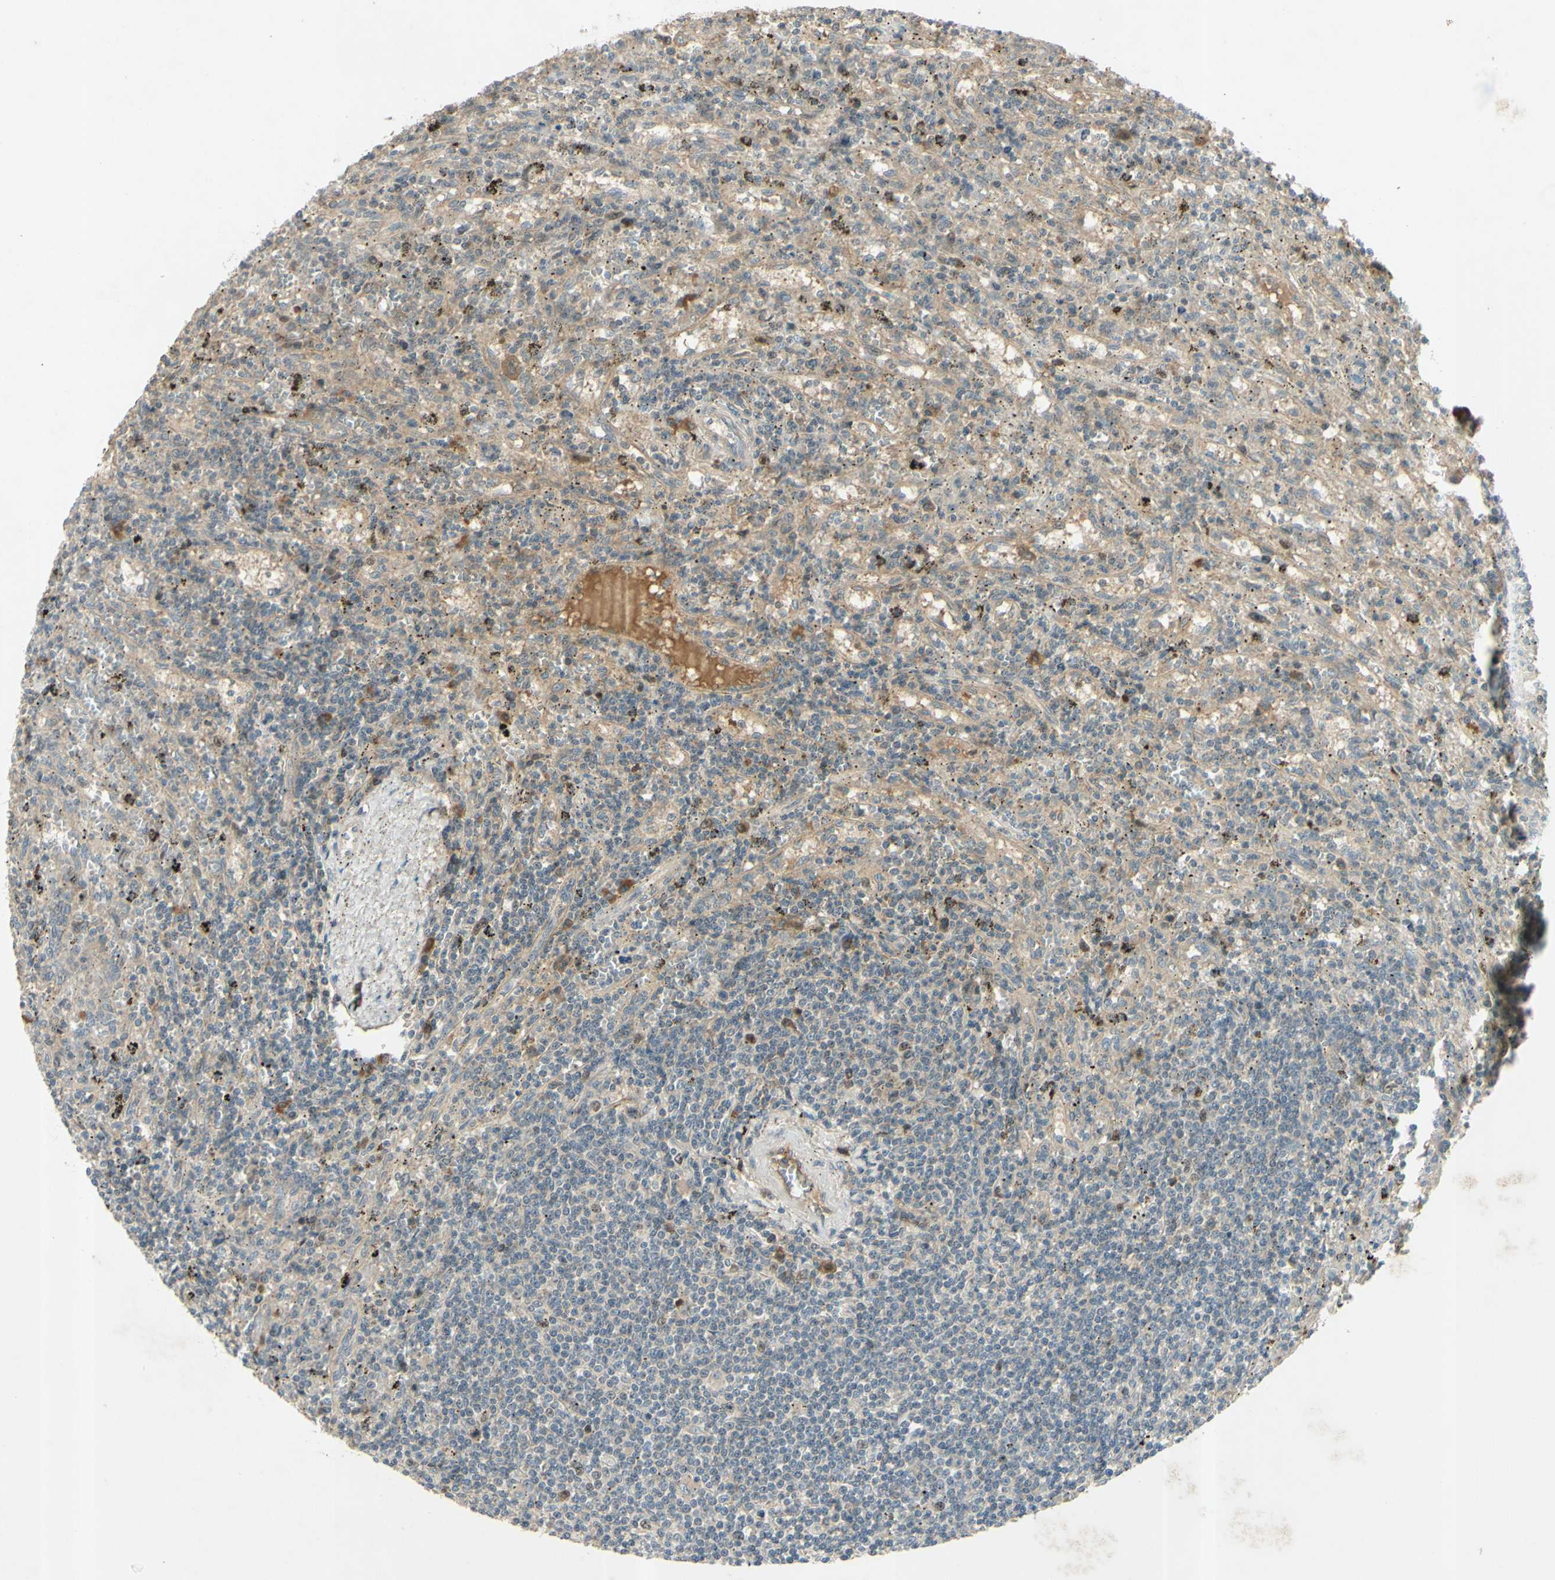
{"staining": {"intensity": "strong", "quantity": "<25%", "location": "nuclear"}, "tissue": "lymphoma", "cell_type": "Tumor cells", "image_type": "cancer", "snomed": [{"axis": "morphology", "description": "Malignant lymphoma, non-Hodgkin's type, Low grade"}, {"axis": "topography", "description": "Spleen"}], "caption": "Strong nuclear protein expression is present in approximately <25% of tumor cells in malignant lymphoma, non-Hodgkin's type (low-grade).", "gene": "RAD18", "patient": {"sex": "male", "age": 76}}